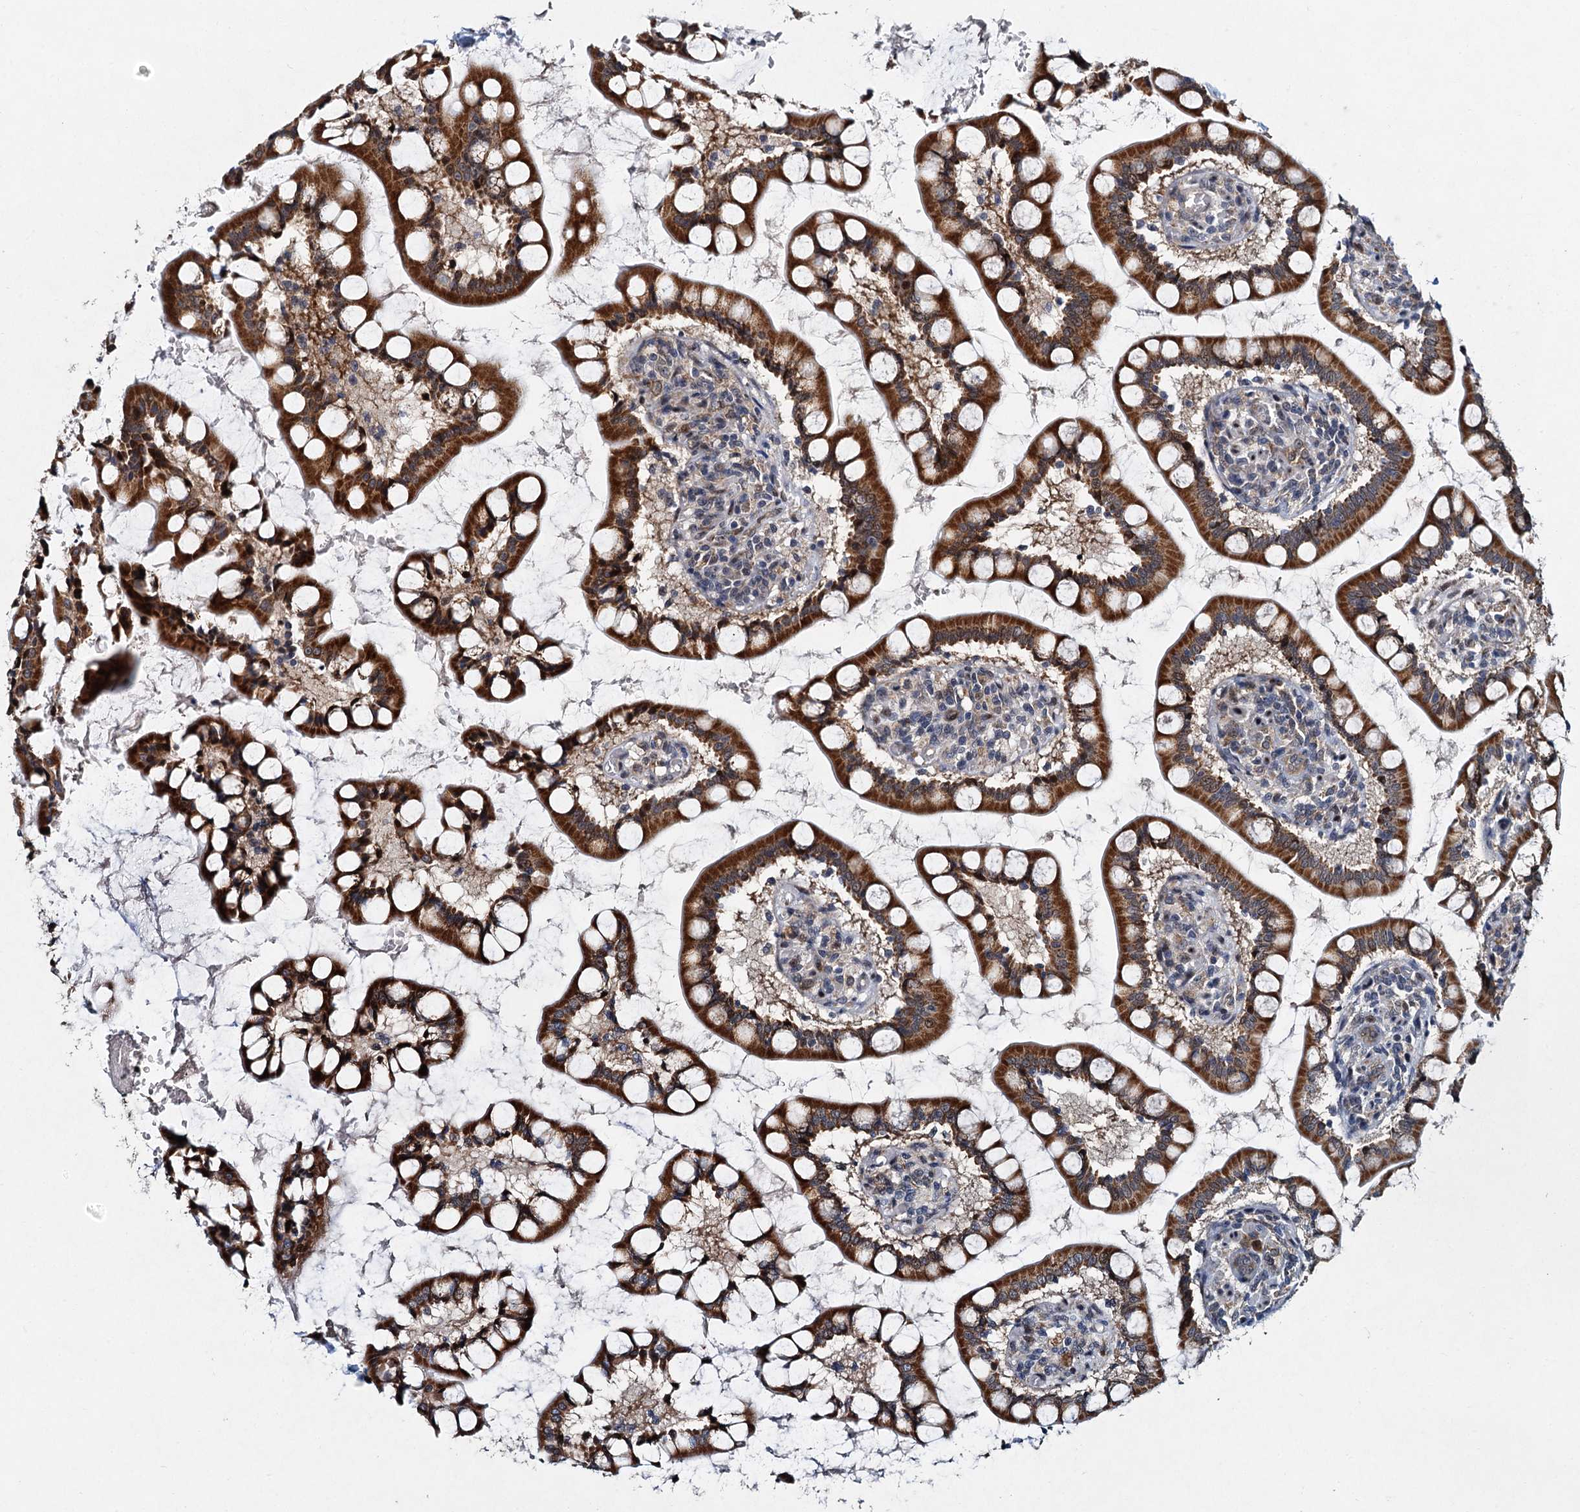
{"staining": {"intensity": "strong", "quantity": ">75%", "location": "cytoplasmic/membranous"}, "tissue": "small intestine", "cell_type": "Glandular cells", "image_type": "normal", "snomed": [{"axis": "morphology", "description": "Normal tissue, NOS"}, {"axis": "topography", "description": "Small intestine"}], "caption": "An IHC micrograph of benign tissue is shown. Protein staining in brown highlights strong cytoplasmic/membranous positivity in small intestine within glandular cells.", "gene": "DNAJC21", "patient": {"sex": "male", "age": 52}}